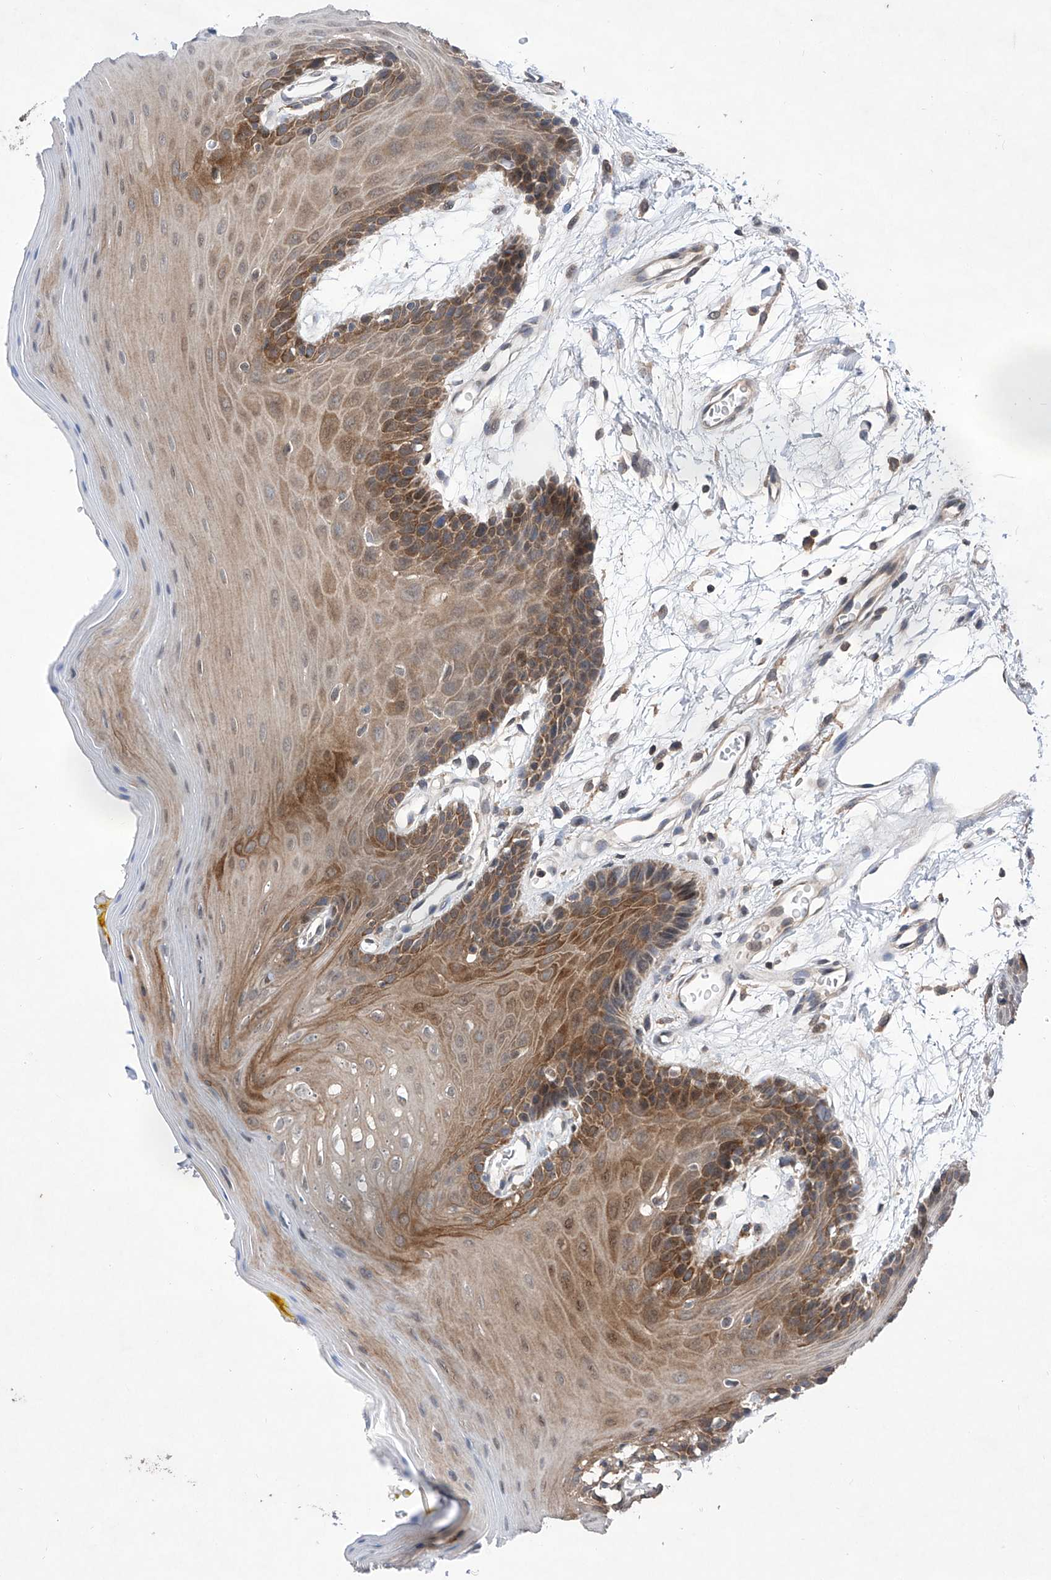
{"staining": {"intensity": "moderate", "quantity": ">75%", "location": "cytoplasmic/membranous"}, "tissue": "oral mucosa", "cell_type": "Squamous epithelial cells", "image_type": "normal", "snomed": [{"axis": "morphology", "description": "Normal tissue, NOS"}, {"axis": "morphology", "description": "Squamous cell carcinoma, NOS"}, {"axis": "topography", "description": "Skeletal muscle"}, {"axis": "topography", "description": "Oral tissue"}, {"axis": "topography", "description": "Salivary gland"}, {"axis": "topography", "description": "Head-Neck"}], "caption": "Protein staining of benign oral mucosa exhibits moderate cytoplasmic/membranous staining in about >75% of squamous epithelial cells. (brown staining indicates protein expression, while blue staining denotes nuclei).", "gene": "KIFC2", "patient": {"sex": "male", "age": 54}}